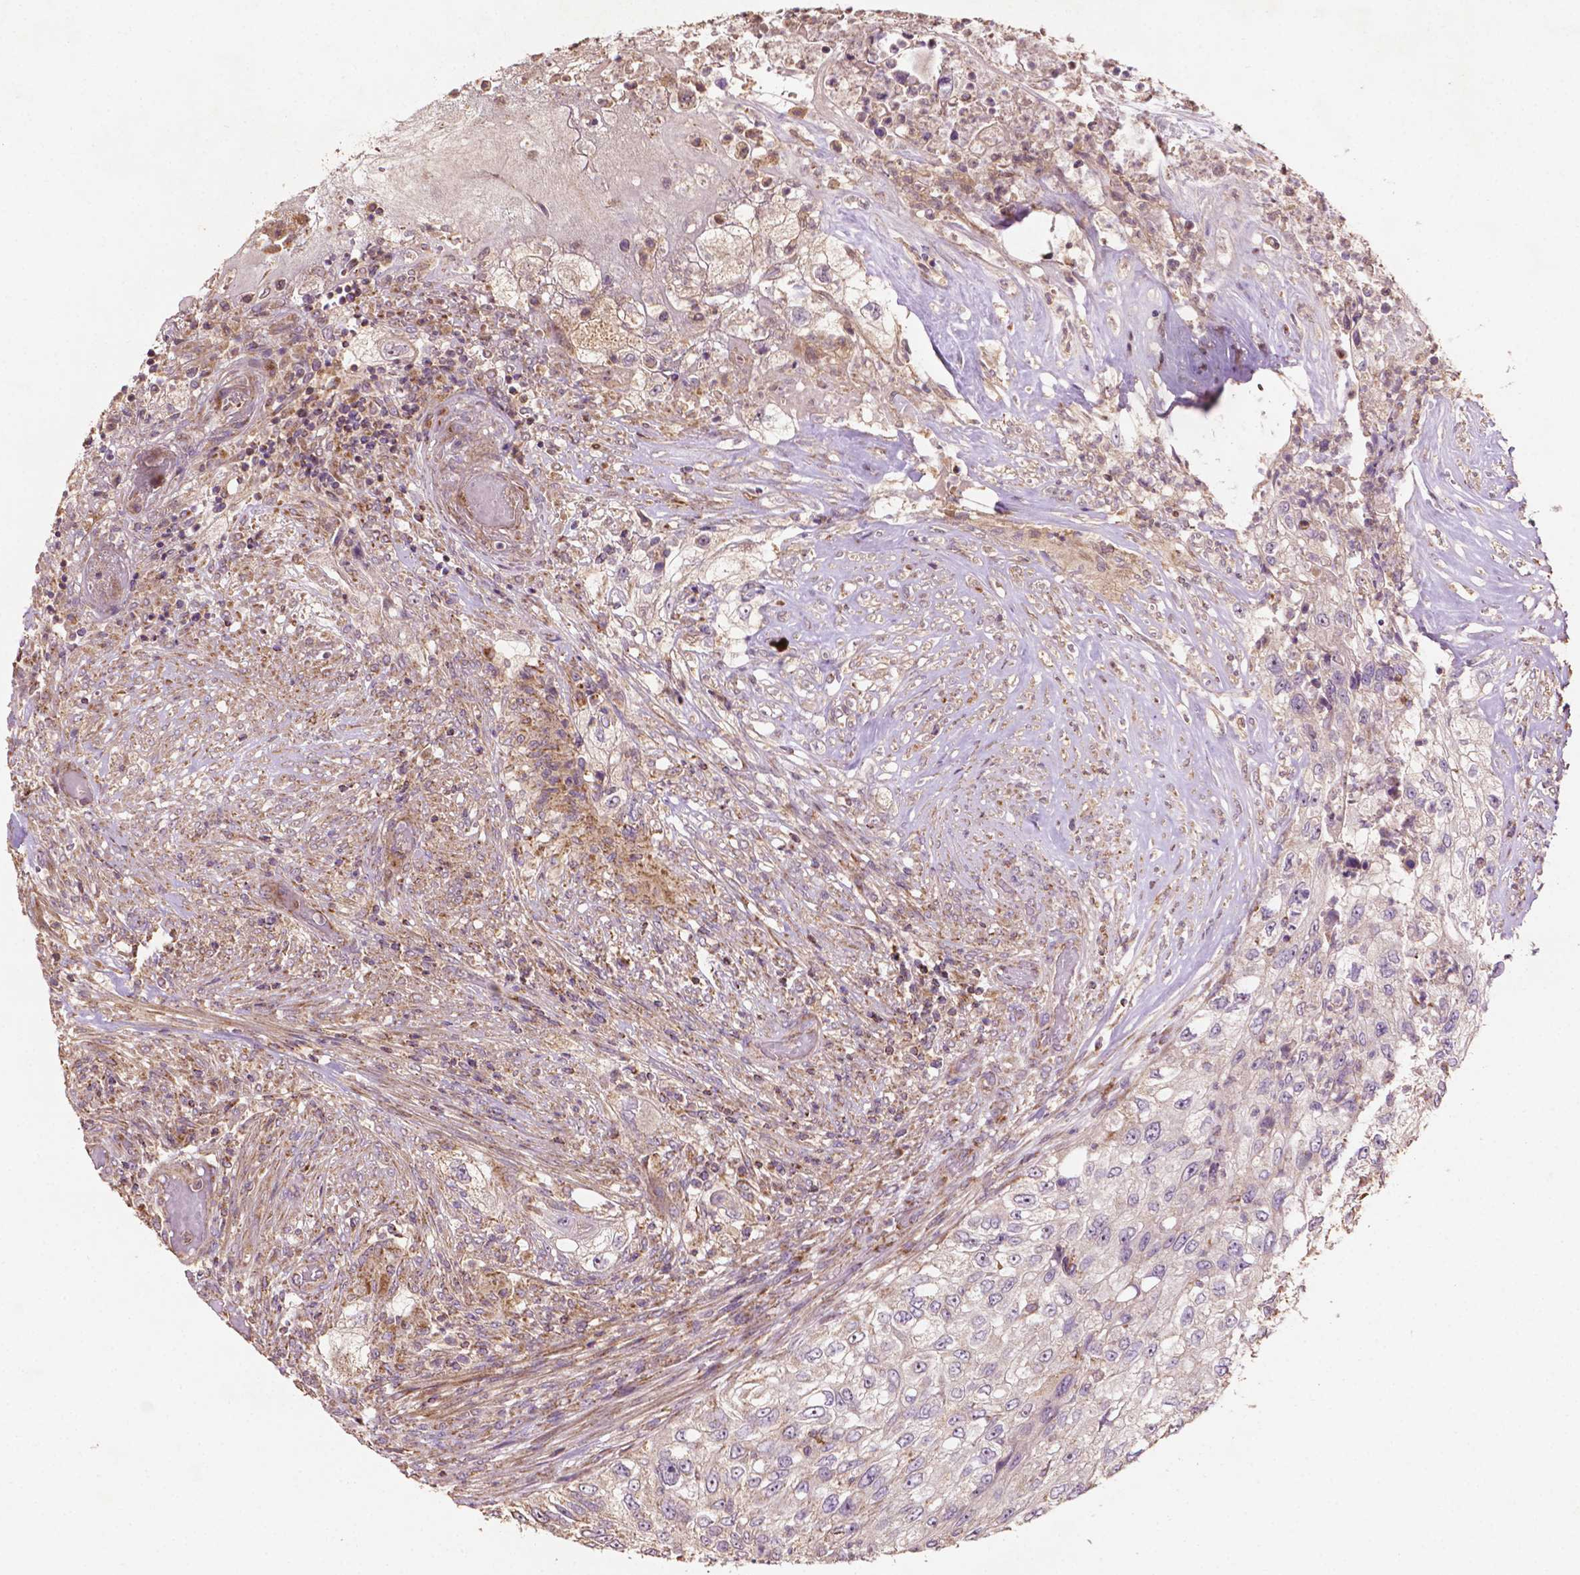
{"staining": {"intensity": "negative", "quantity": "none", "location": "none"}, "tissue": "urothelial cancer", "cell_type": "Tumor cells", "image_type": "cancer", "snomed": [{"axis": "morphology", "description": "Urothelial carcinoma, High grade"}, {"axis": "topography", "description": "Urinary bladder"}], "caption": "Immunohistochemical staining of urothelial carcinoma (high-grade) demonstrates no significant expression in tumor cells.", "gene": "LRR1", "patient": {"sex": "female", "age": 60}}